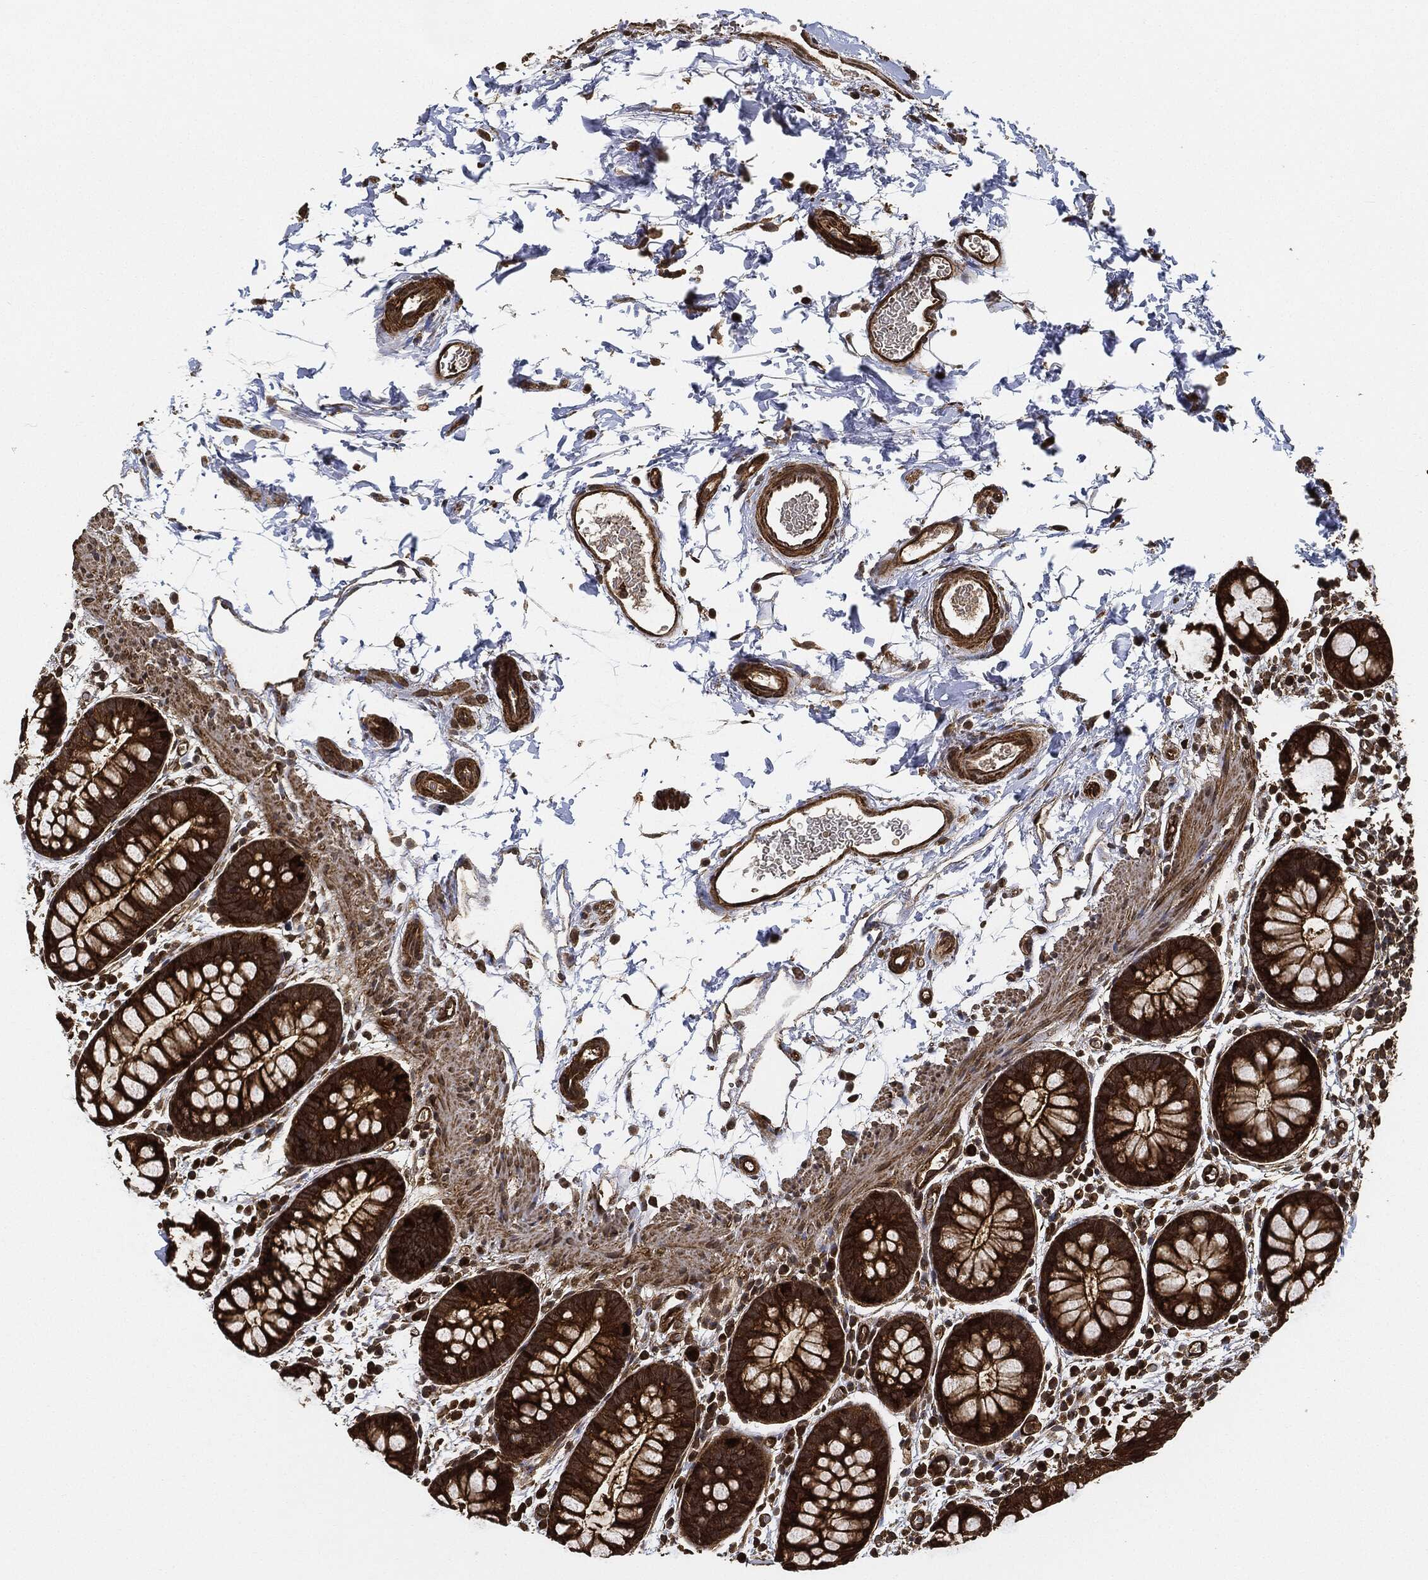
{"staining": {"intensity": "strong", "quantity": ">75%", "location": "cytoplasmic/membranous"}, "tissue": "rectum", "cell_type": "Glandular cells", "image_type": "normal", "snomed": [{"axis": "morphology", "description": "Normal tissue, NOS"}, {"axis": "topography", "description": "Rectum"}], "caption": "A high amount of strong cytoplasmic/membranous positivity is appreciated in approximately >75% of glandular cells in unremarkable rectum.", "gene": "CEP290", "patient": {"sex": "male", "age": 57}}